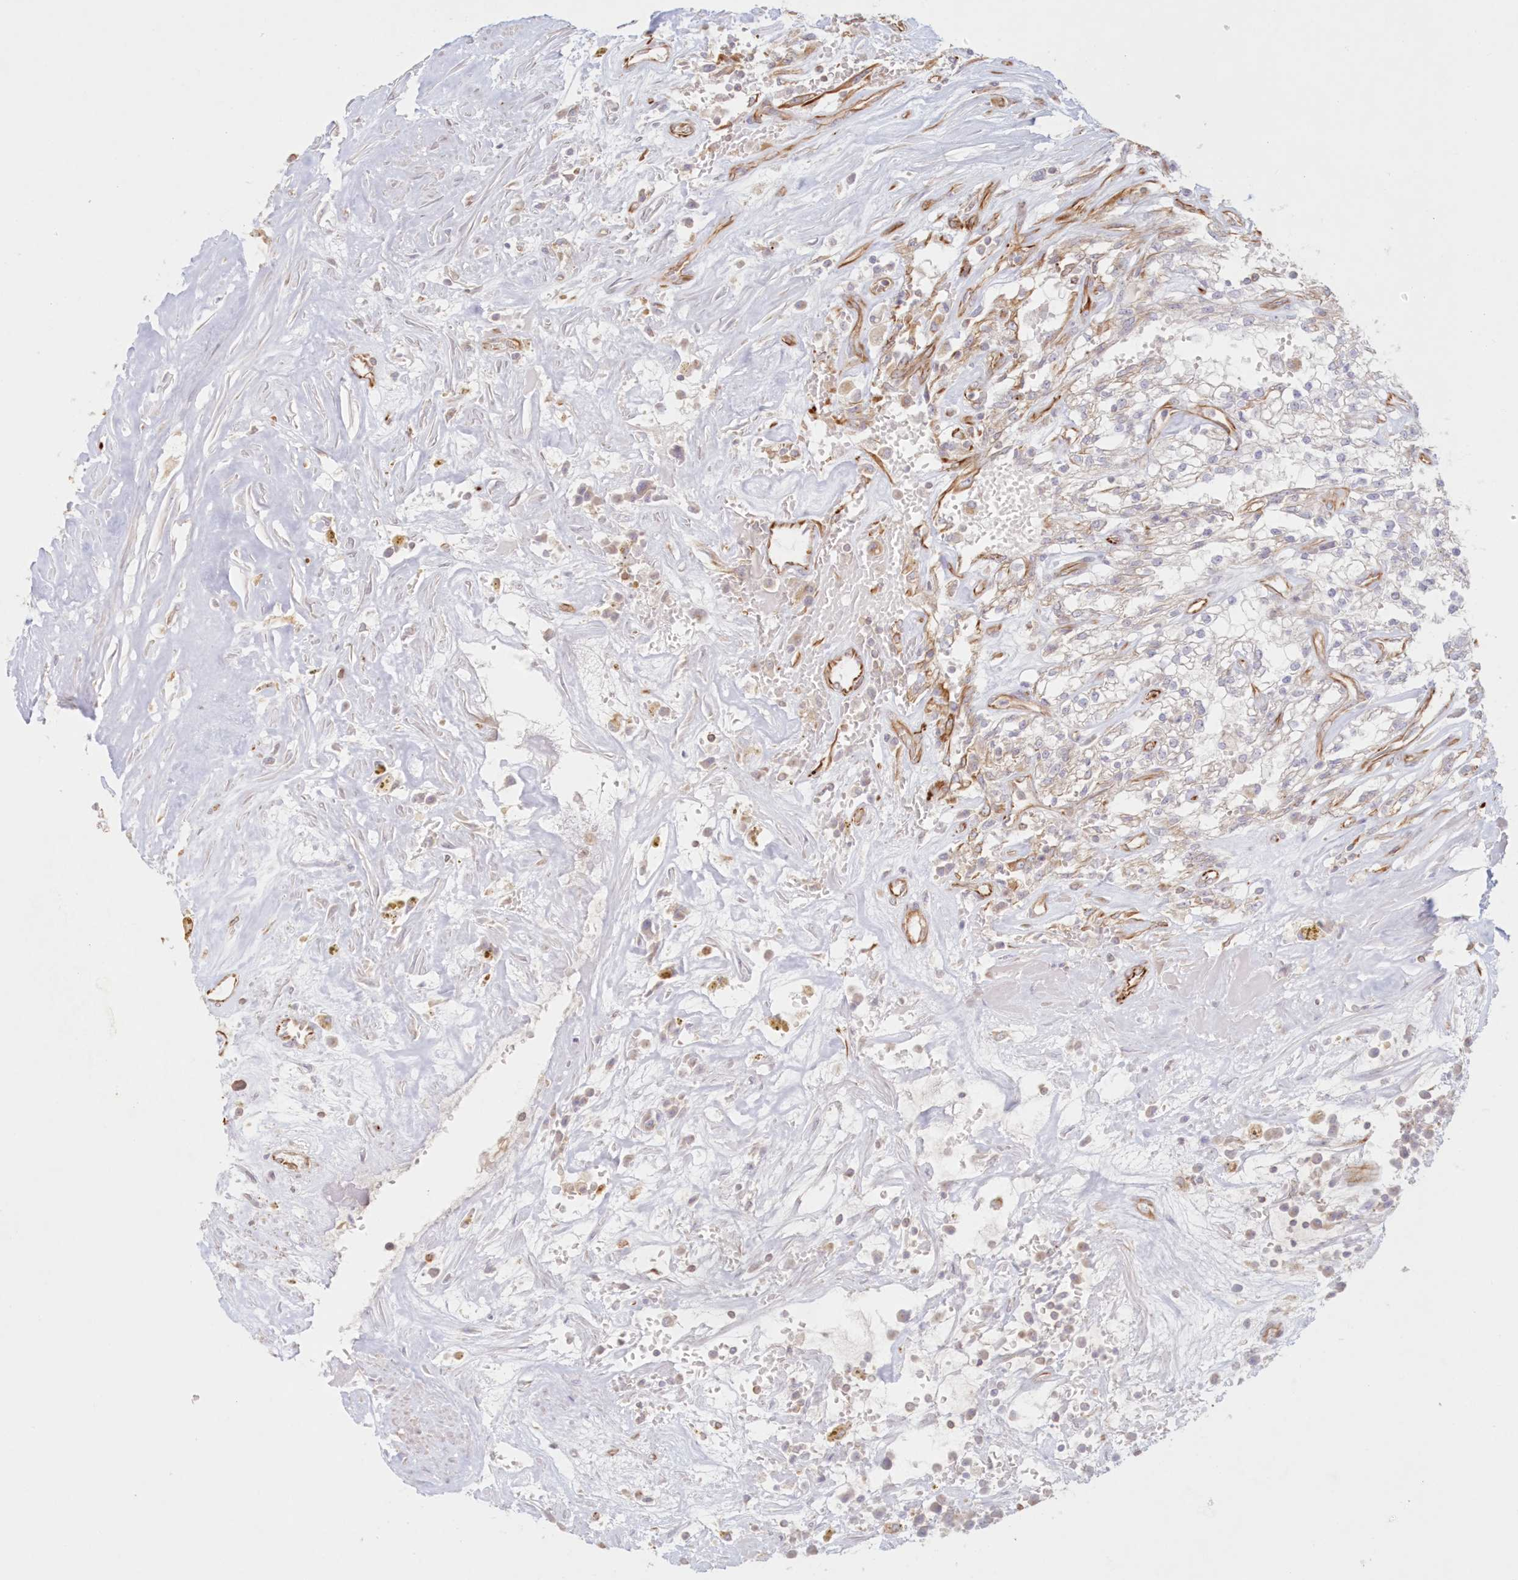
{"staining": {"intensity": "negative", "quantity": "none", "location": "none"}, "tissue": "renal cancer", "cell_type": "Tumor cells", "image_type": "cancer", "snomed": [{"axis": "morphology", "description": "Adenocarcinoma, NOS"}, {"axis": "topography", "description": "Kidney"}], "caption": "IHC histopathology image of neoplastic tissue: human adenocarcinoma (renal) stained with DAB (3,3'-diaminobenzidine) displays no significant protein staining in tumor cells.", "gene": "DMRTB1", "patient": {"sex": "female", "age": 52}}